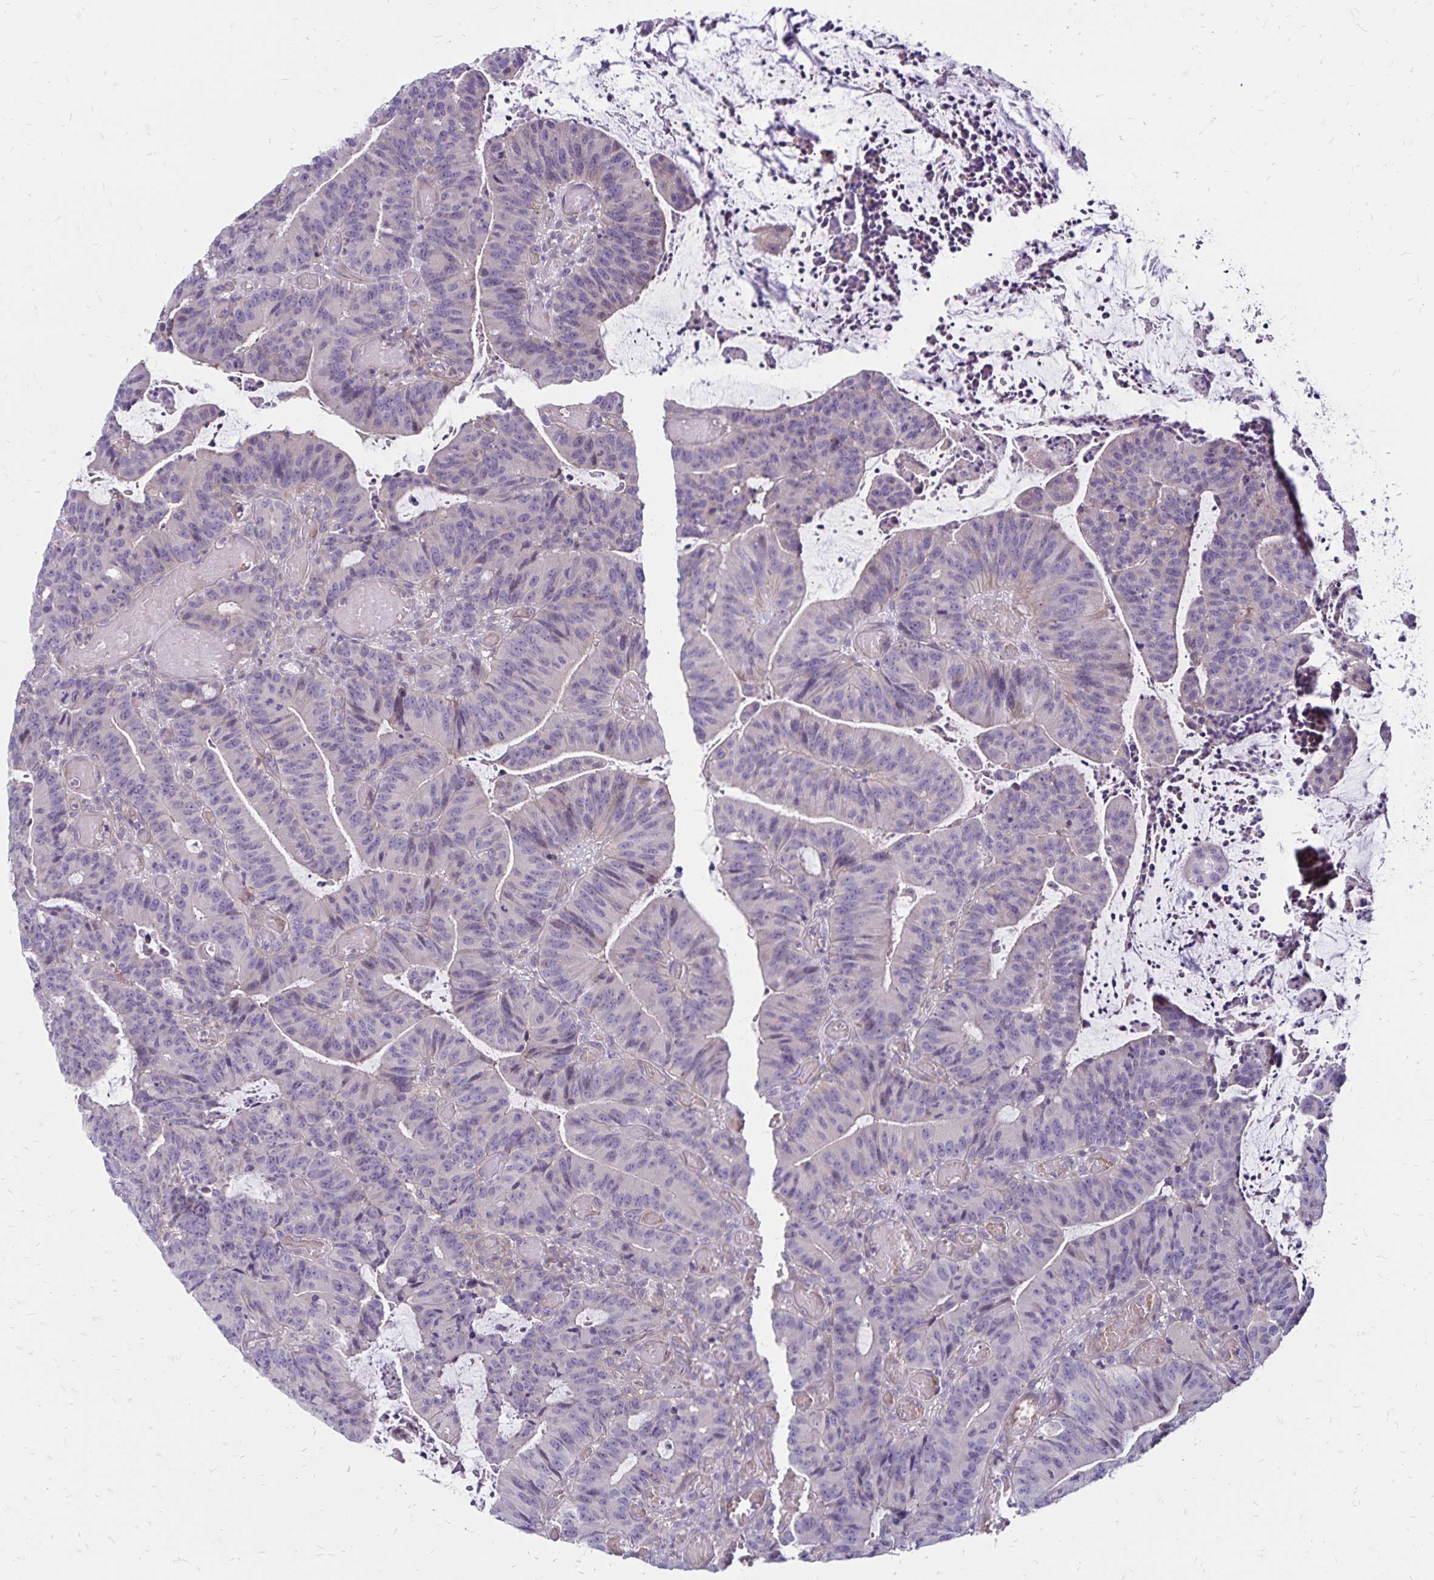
{"staining": {"intensity": "negative", "quantity": "none", "location": "none"}, "tissue": "colorectal cancer", "cell_type": "Tumor cells", "image_type": "cancer", "snomed": [{"axis": "morphology", "description": "Adenocarcinoma, NOS"}, {"axis": "topography", "description": "Colon"}], "caption": "Protein analysis of adenocarcinoma (colorectal) displays no significant positivity in tumor cells.", "gene": "FSD1", "patient": {"sex": "female", "age": 78}}